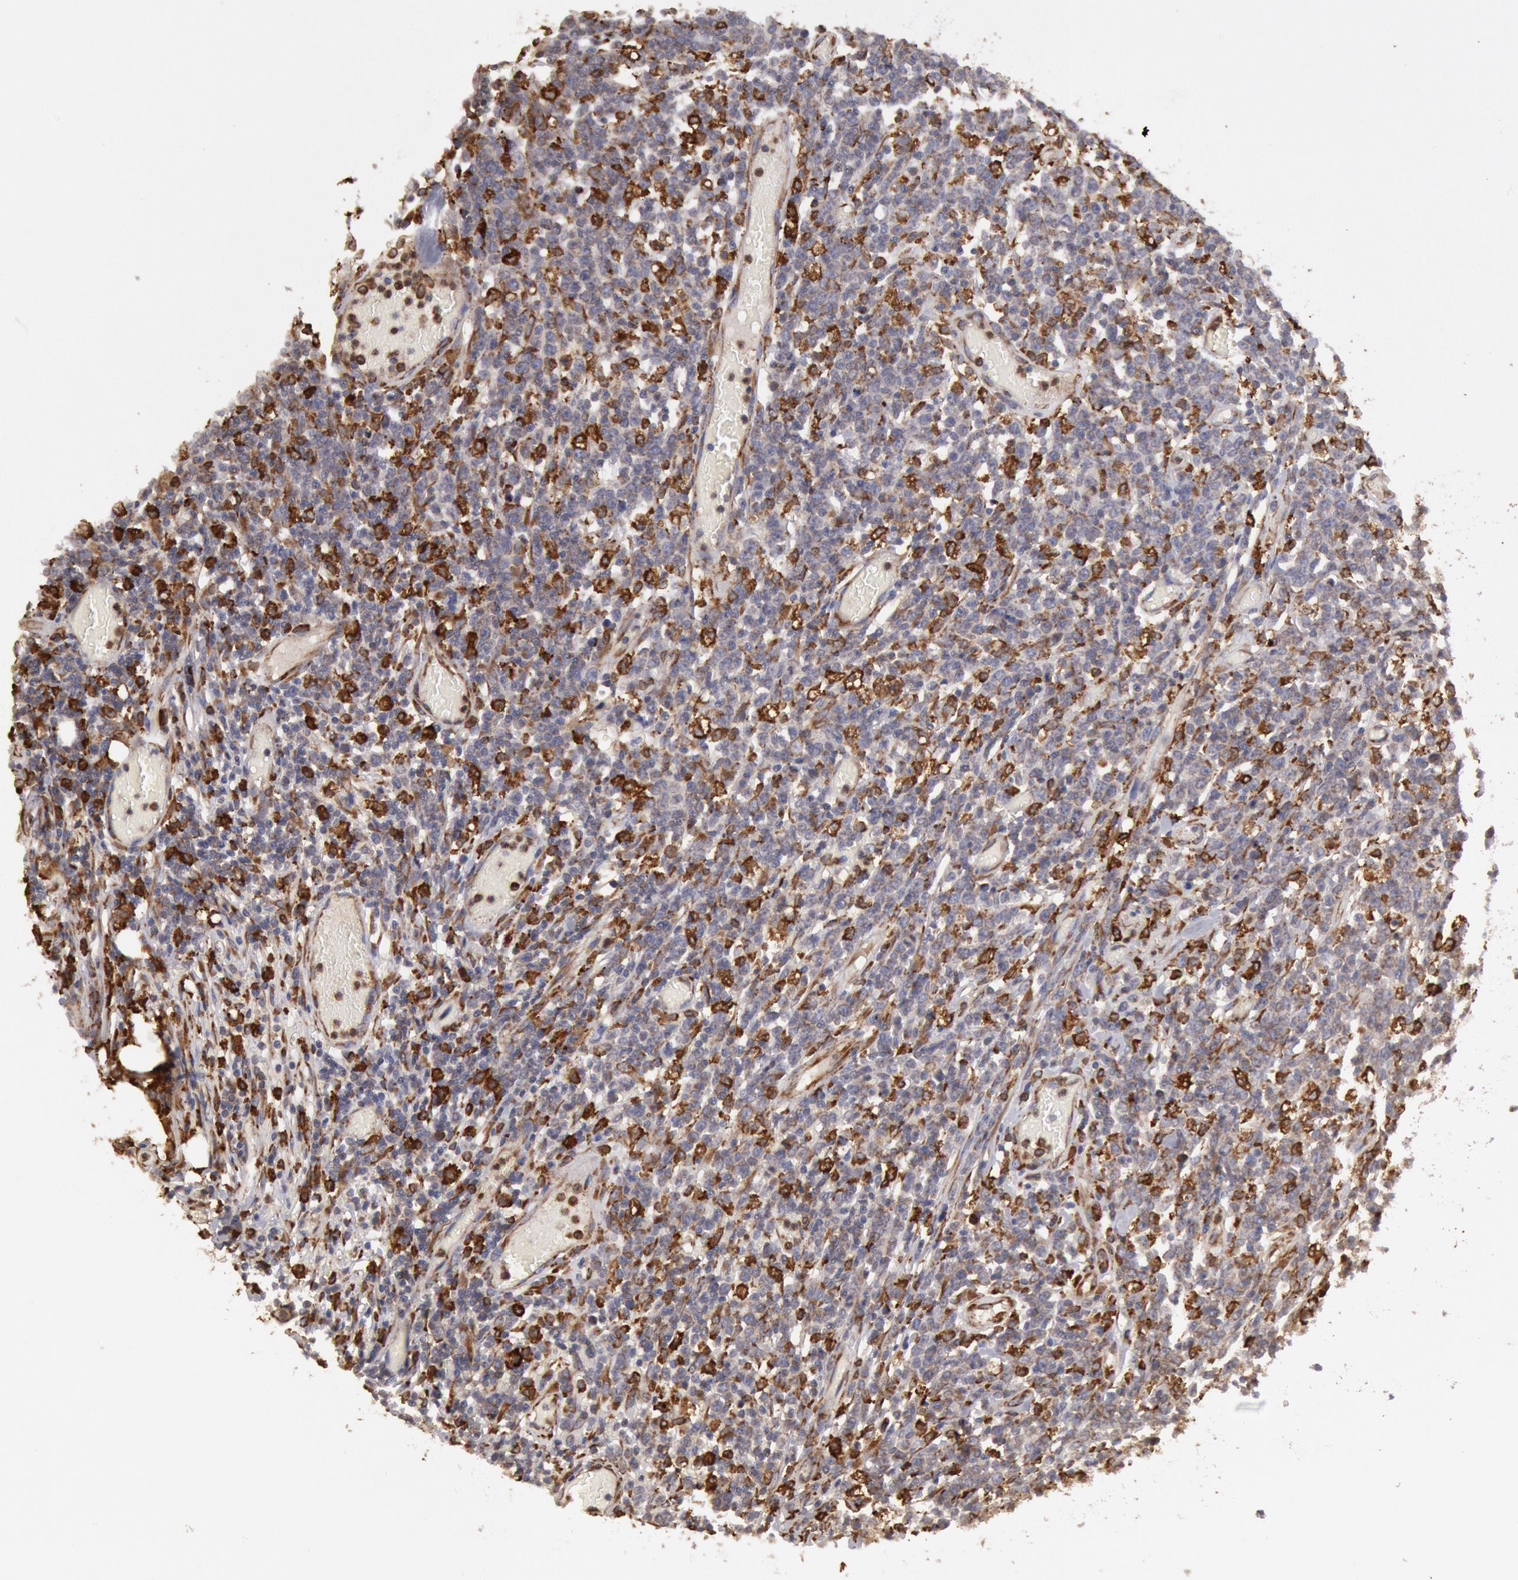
{"staining": {"intensity": "moderate", "quantity": "<25%", "location": "cytoplasmic/membranous"}, "tissue": "lymphoma", "cell_type": "Tumor cells", "image_type": "cancer", "snomed": [{"axis": "morphology", "description": "Malignant lymphoma, non-Hodgkin's type, High grade"}, {"axis": "topography", "description": "Colon"}], "caption": "Human lymphoma stained with a protein marker displays moderate staining in tumor cells.", "gene": "ERP44", "patient": {"sex": "male", "age": 82}}